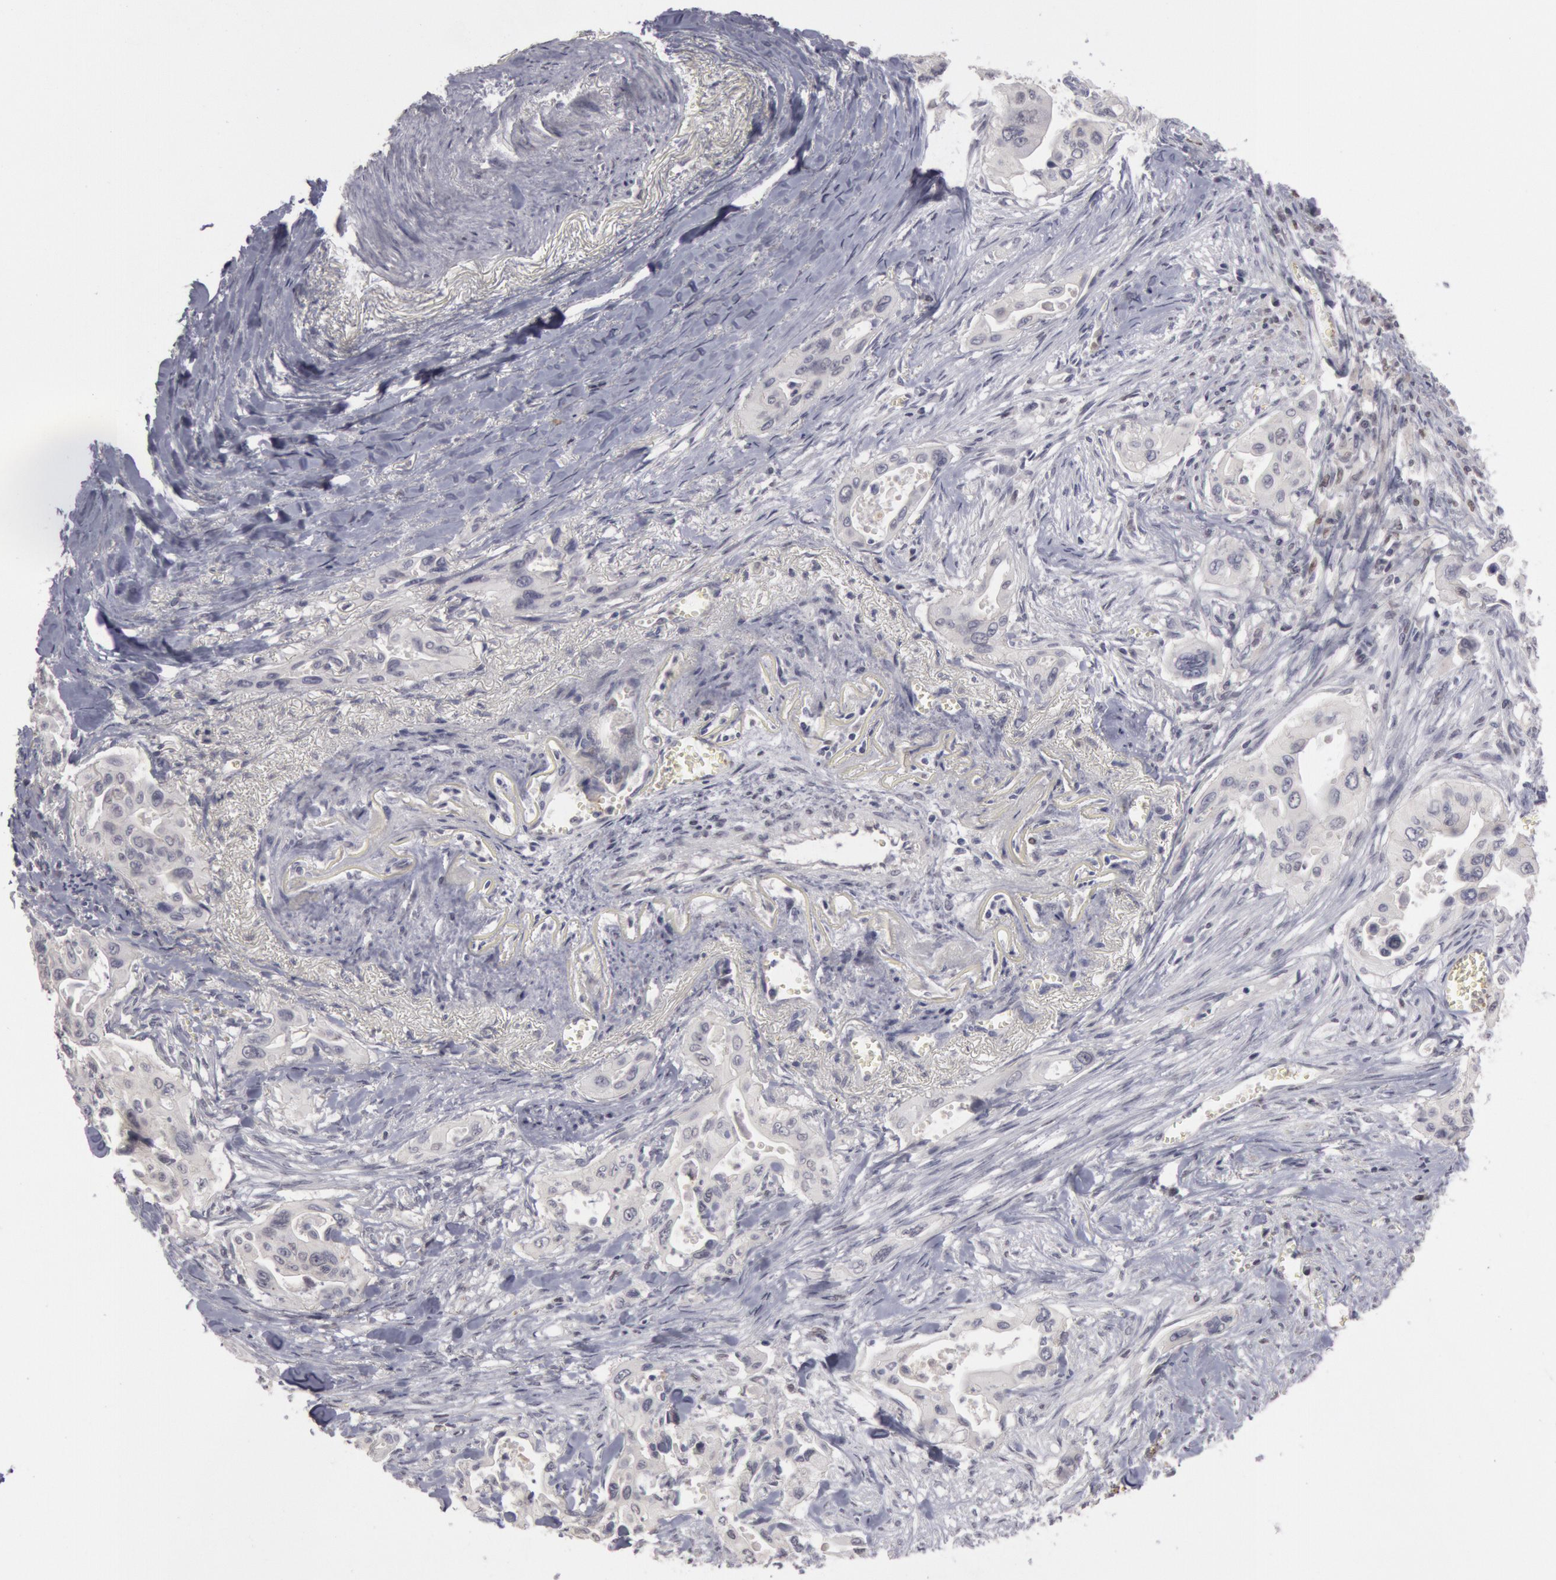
{"staining": {"intensity": "negative", "quantity": "none", "location": "none"}, "tissue": "pancreatic cancer", "cell_type": "Tumor cells", "image_type": "cancer", "snomed": [{"axis": "morphology", "description": "Adenocarcinoma, NOS"}, {"axis": "topography", "description": "Pancreas"}], "caption": "The histopathology image reveals no staining of tumor cells in pancreatic adenocarcinoma.", "gene": "RIMBP3C", "patient": {"sex": "male", "age": 77}}